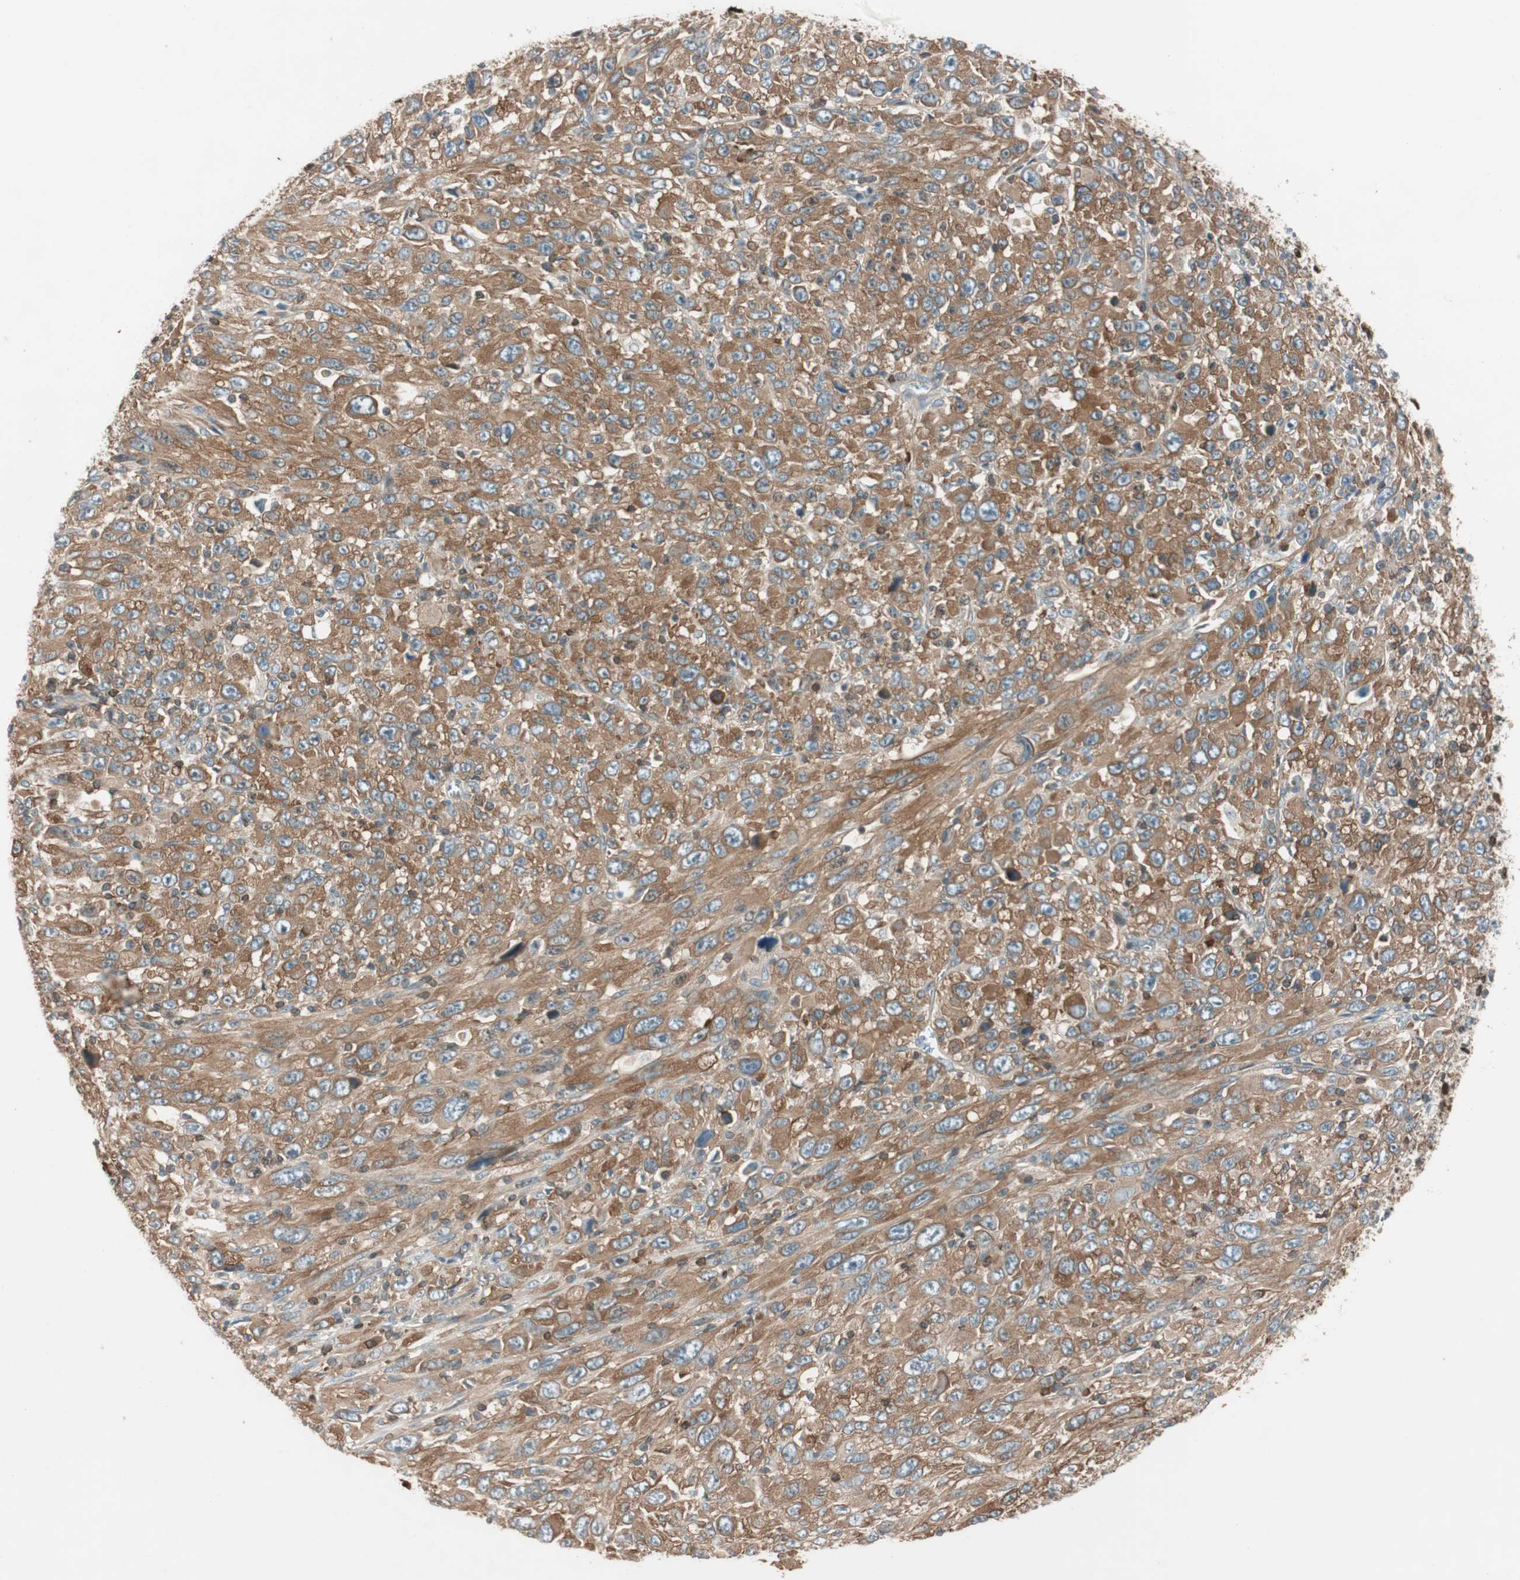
{"staining": {"intensity": "moderate", "quantity": ">75%", "location": "cytoplasmic/membranous"}, "tissue": "melanoma", "cell_type": "Tumor cells", "image_type": "cancer", "snomed": [{"axis": "morphology", "description": "Malignant melanoma, Metastatic site"}, {"axis": "topography", "description": "Skin"}], "caption": "IHC image of malignant melanoma (metastatic site) stained for a protein (brown), which displays medium levels of moderate cytoplasmic/membranous positivity in approximately >75% of tumor cells.", "gene": "BIN1", "patient": {"sex": "female", "age": 56}}